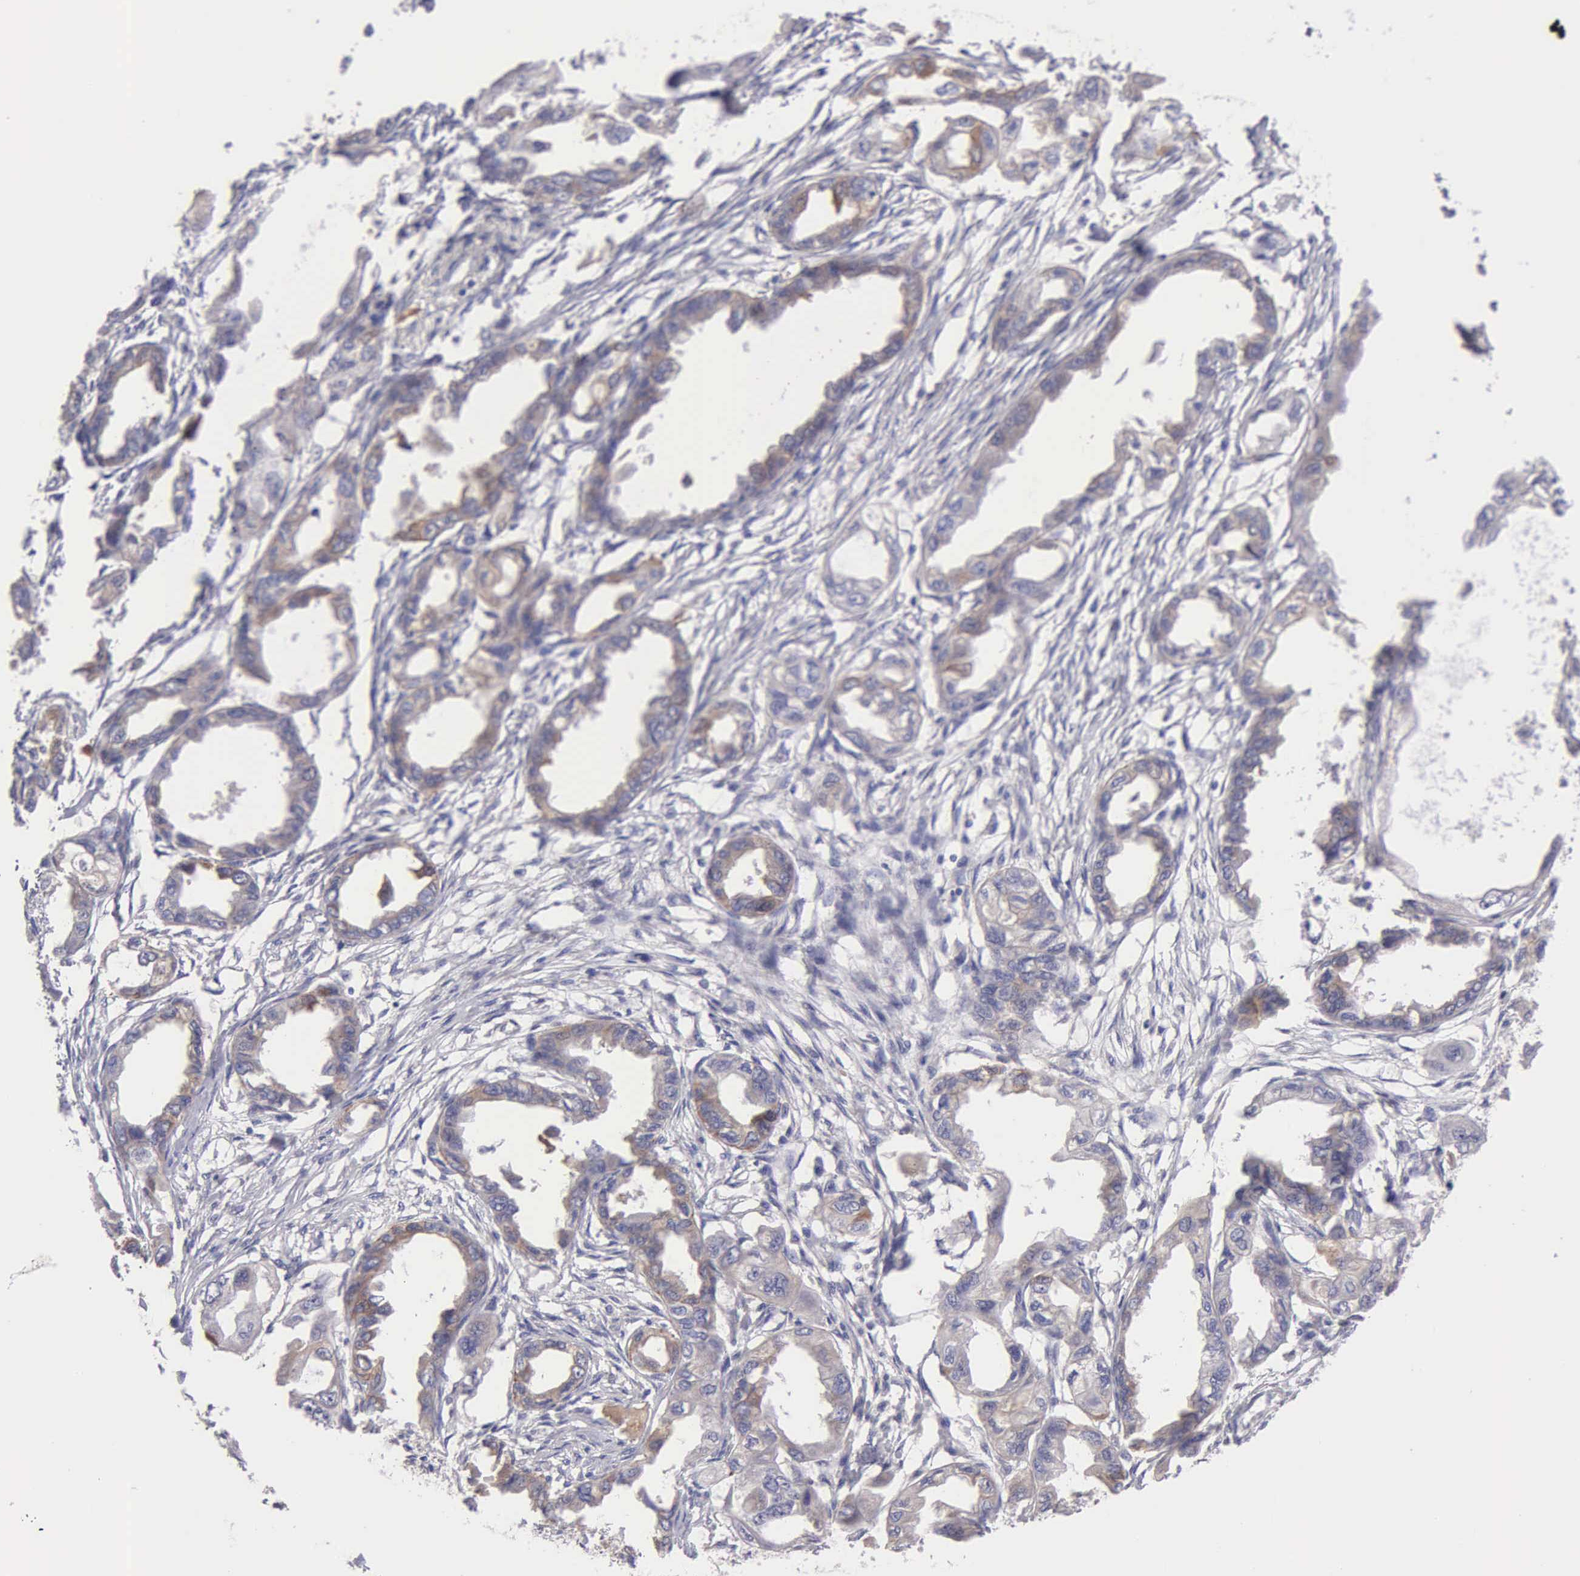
{"staining": {"intensity": "weak", "quantity": ">75%", "location": "cytoplasmic/membranous"}, "tissue": "endometrial cancer", "cell_type": "Tumor cells", "image_type": "cancer", "snomed": [{"axis": "morphology", "description": "Adenocarcinoma, NOS"}, {"axis": "topography", "description": "Endometrium"}], "caption": "A histopathology image showing weak cytoplasmic/membranous expression in about >75% of tumor cells in endometrial adenocarcinoma, as visualized by brown immunohistochemical staining.", "gene": "APP", "patient": {"sex": "female", "age": 67}}